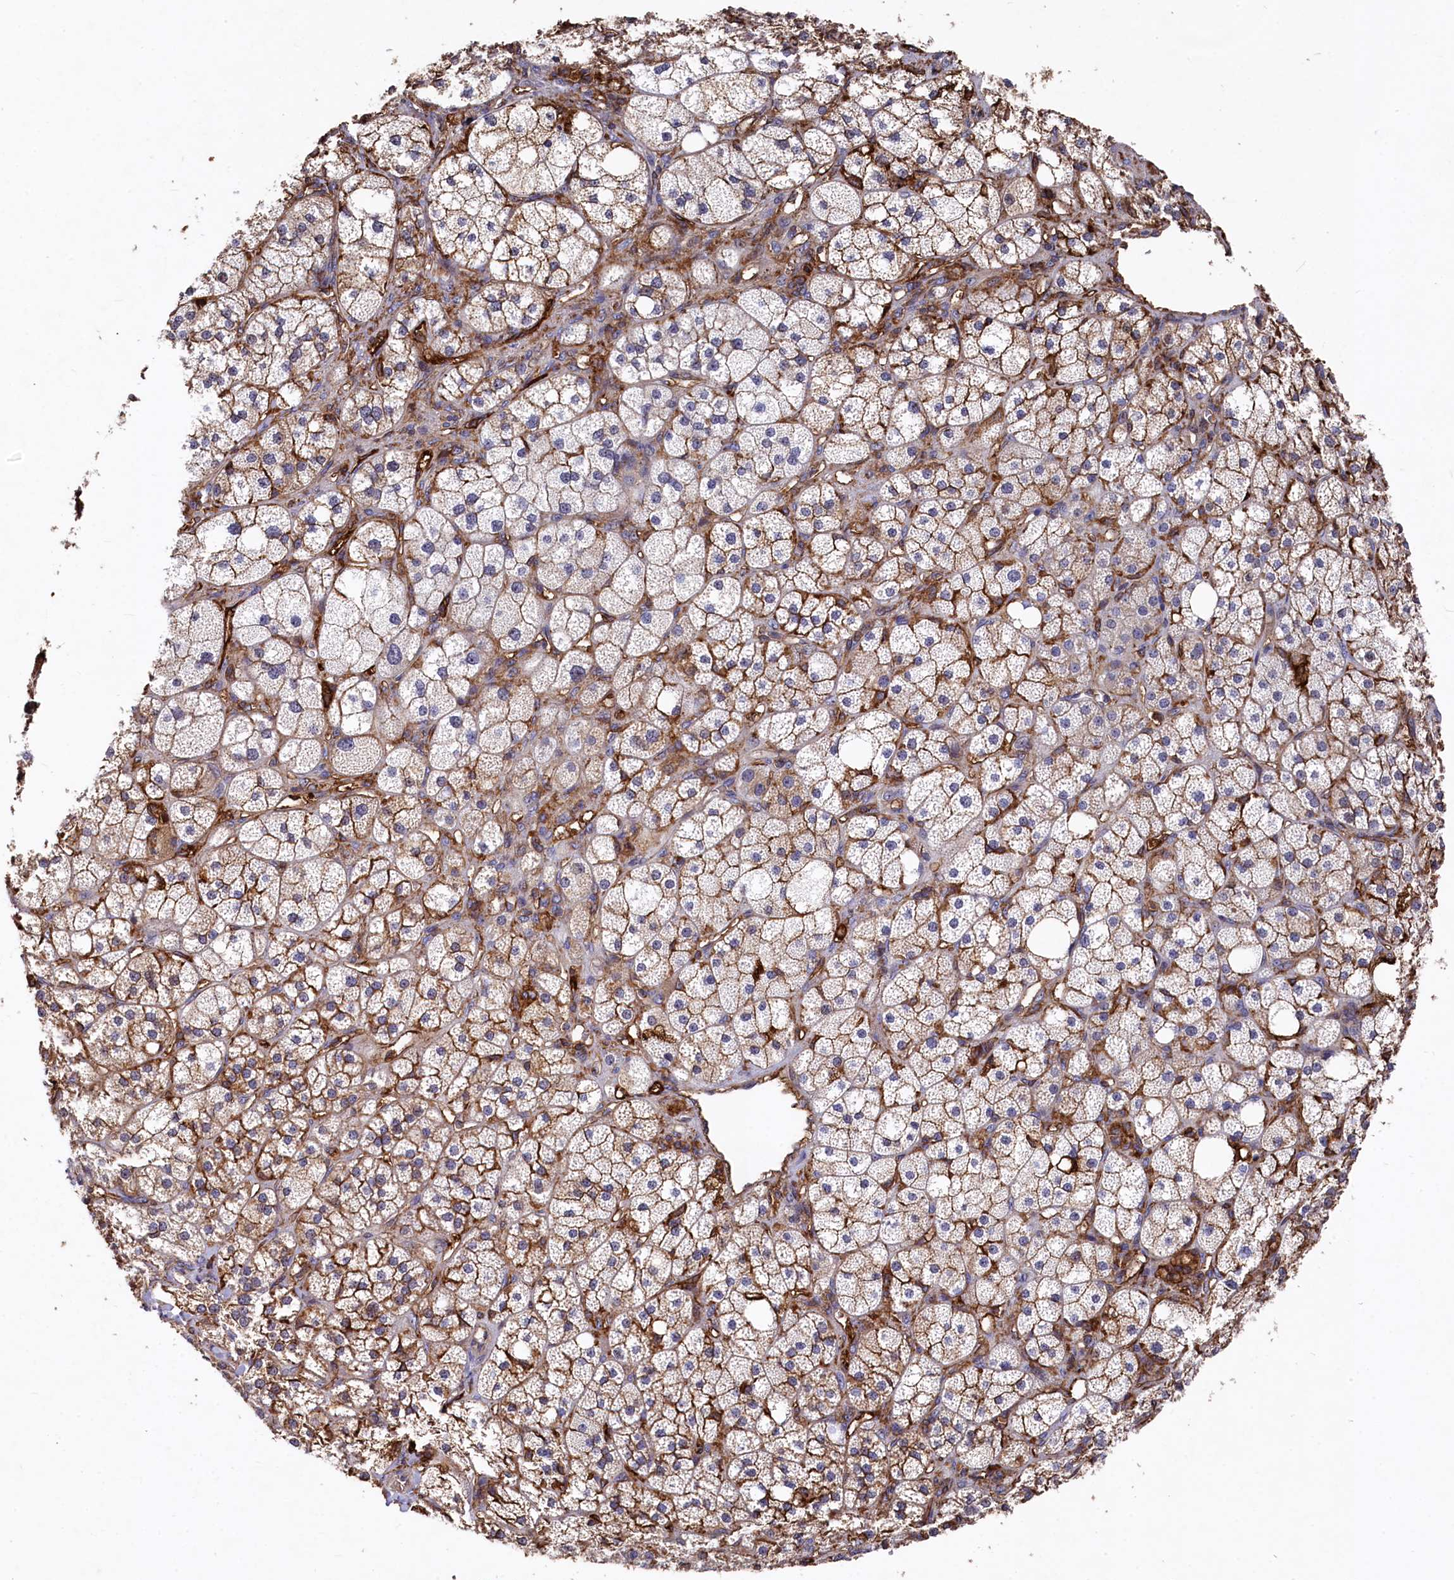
{"staining": {"intensity": "moderate", "quantity": "25%-75%", "location": "cytoplasmic/membranous"}, "tissue": "adrenal gland", "cell_type": "Glandular cells", "image_type": "normal", "snomed": [{"axis": "morphology", "description": "Normal tissue, NOS"}, {"axis": "topography", "description": "Adrenal gland"}], "caption": "Unremarkable adrenal gland demonstrates moderate cytoplasmic/membranous staining in about 25%-75% of glandular cells (DAB (3,3'-diaminobenzidine) IHC, brown staining for protein, blue staining for nuclei)..", "gene": "PLEKHO2", "patient": {"sex": "male", "age": 61}}